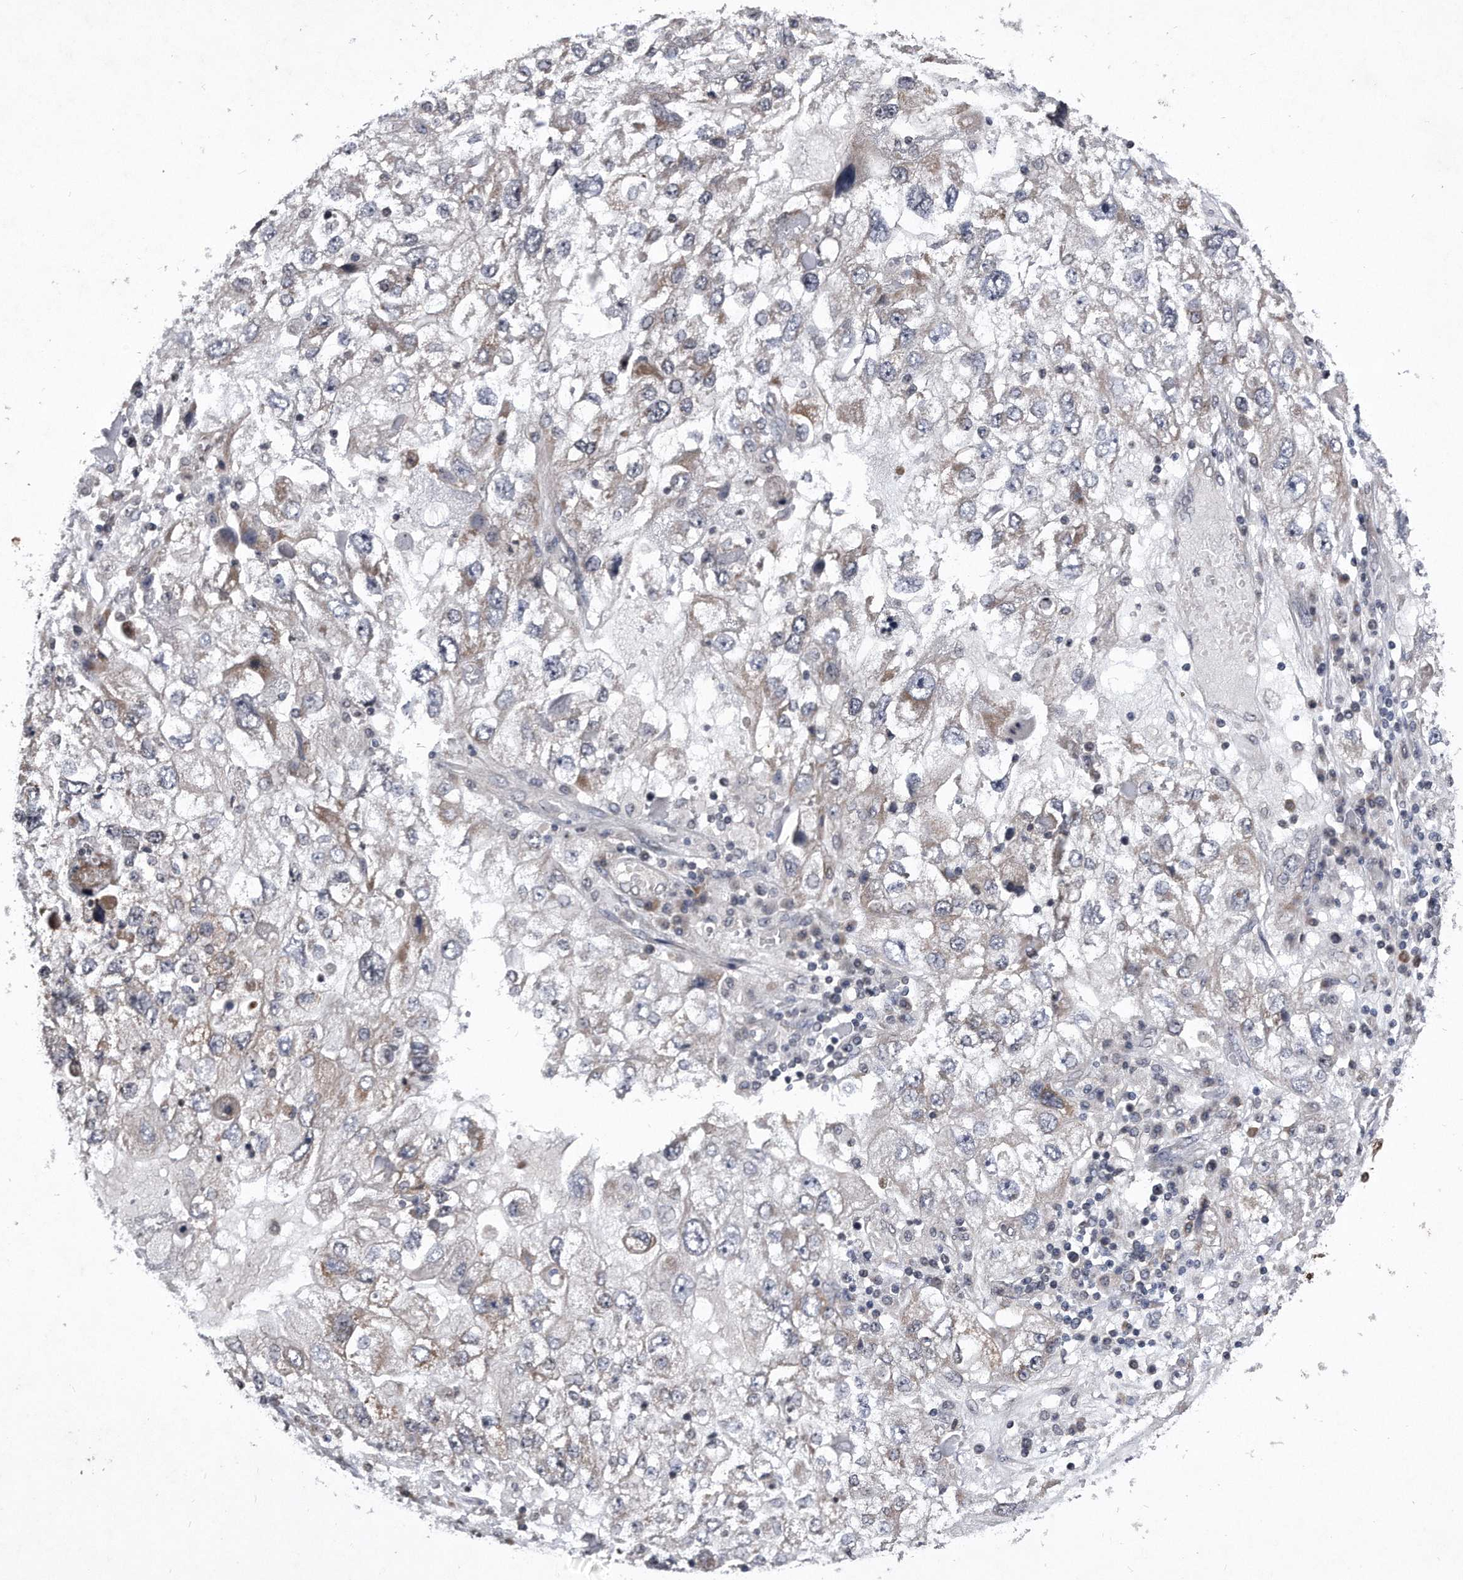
{"staining": {"intensity": "weak", "quantity": "<25%", "location": "cytoplasmic/membranous"}, "tissue": "endometrial cancer", "cell_type": "Tumor cells", "image_type": "cancer", "snomed": [{"axis": "morphology", "description": "Adenocarcinoma, NOS"}, {"axis": "topography", "description": "Endometrium"}], "caption": "Immunohistochemical staining of human endometrial cancer exhibits no significant staining in tumor cells.", "gene": "DAB1", "patient": {"sex": "female", "age": 49}}